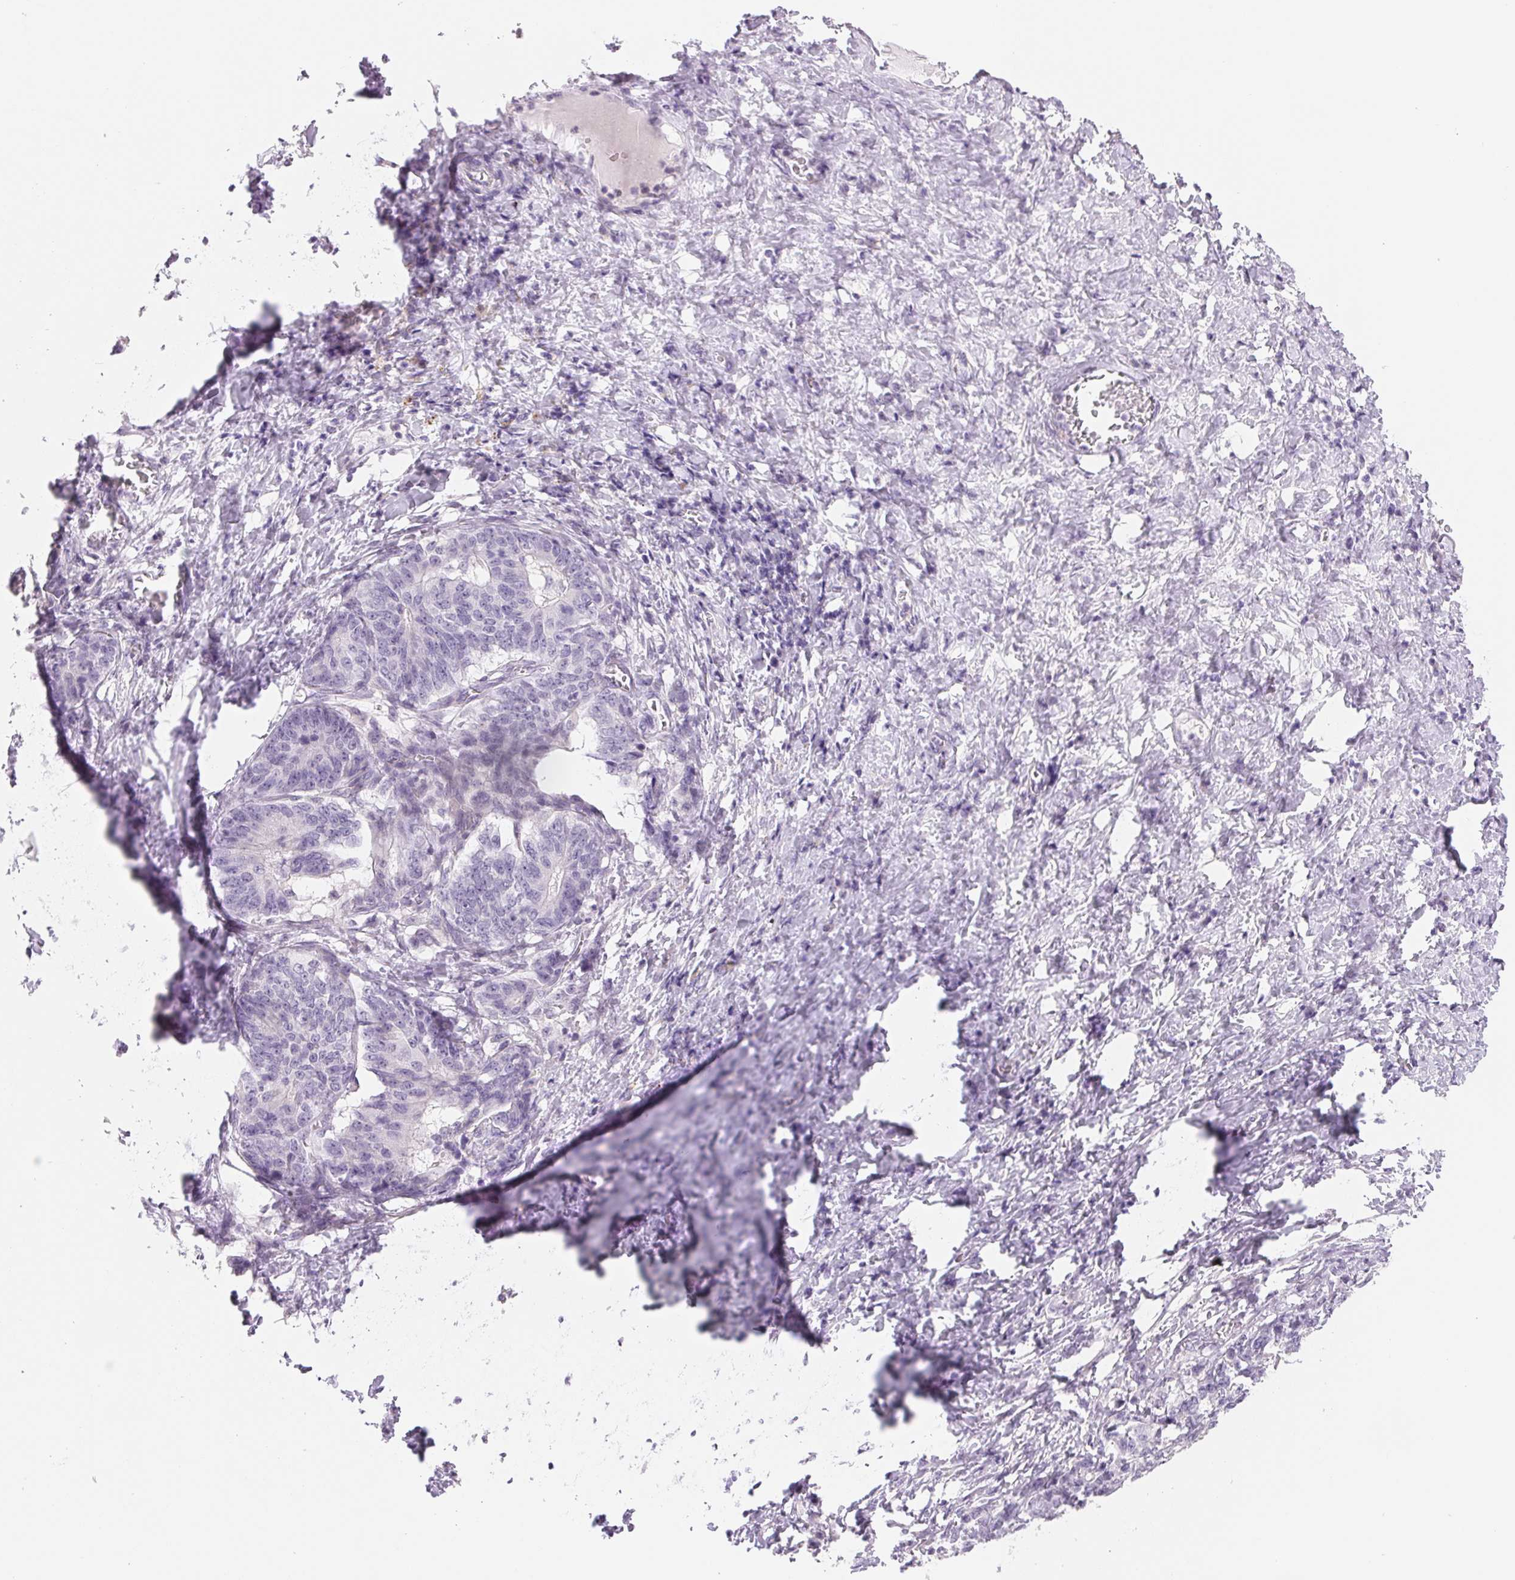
{"staining": {"intensity": "negative", "quantity": "none", "location": "none"}, "tissue": "stomach cancer", "cell_type": "Tumor cells", "image_type": "cancer", "snomed": [{"axis": "morphology", "description": "Normal tissue, NOS"}, {"axis": "morphology", "description": "Adenocarcinoma, NOS"}, {"axis": "topography", "description": "Stomach"}], "caption": "IHC histopathology image of adenocarcinoma (stomach) stained for a protein (brown), which displays no staining in tumor cells.", "gene": "CCDC168", "patient": {"sex": "female", "age": 64}}